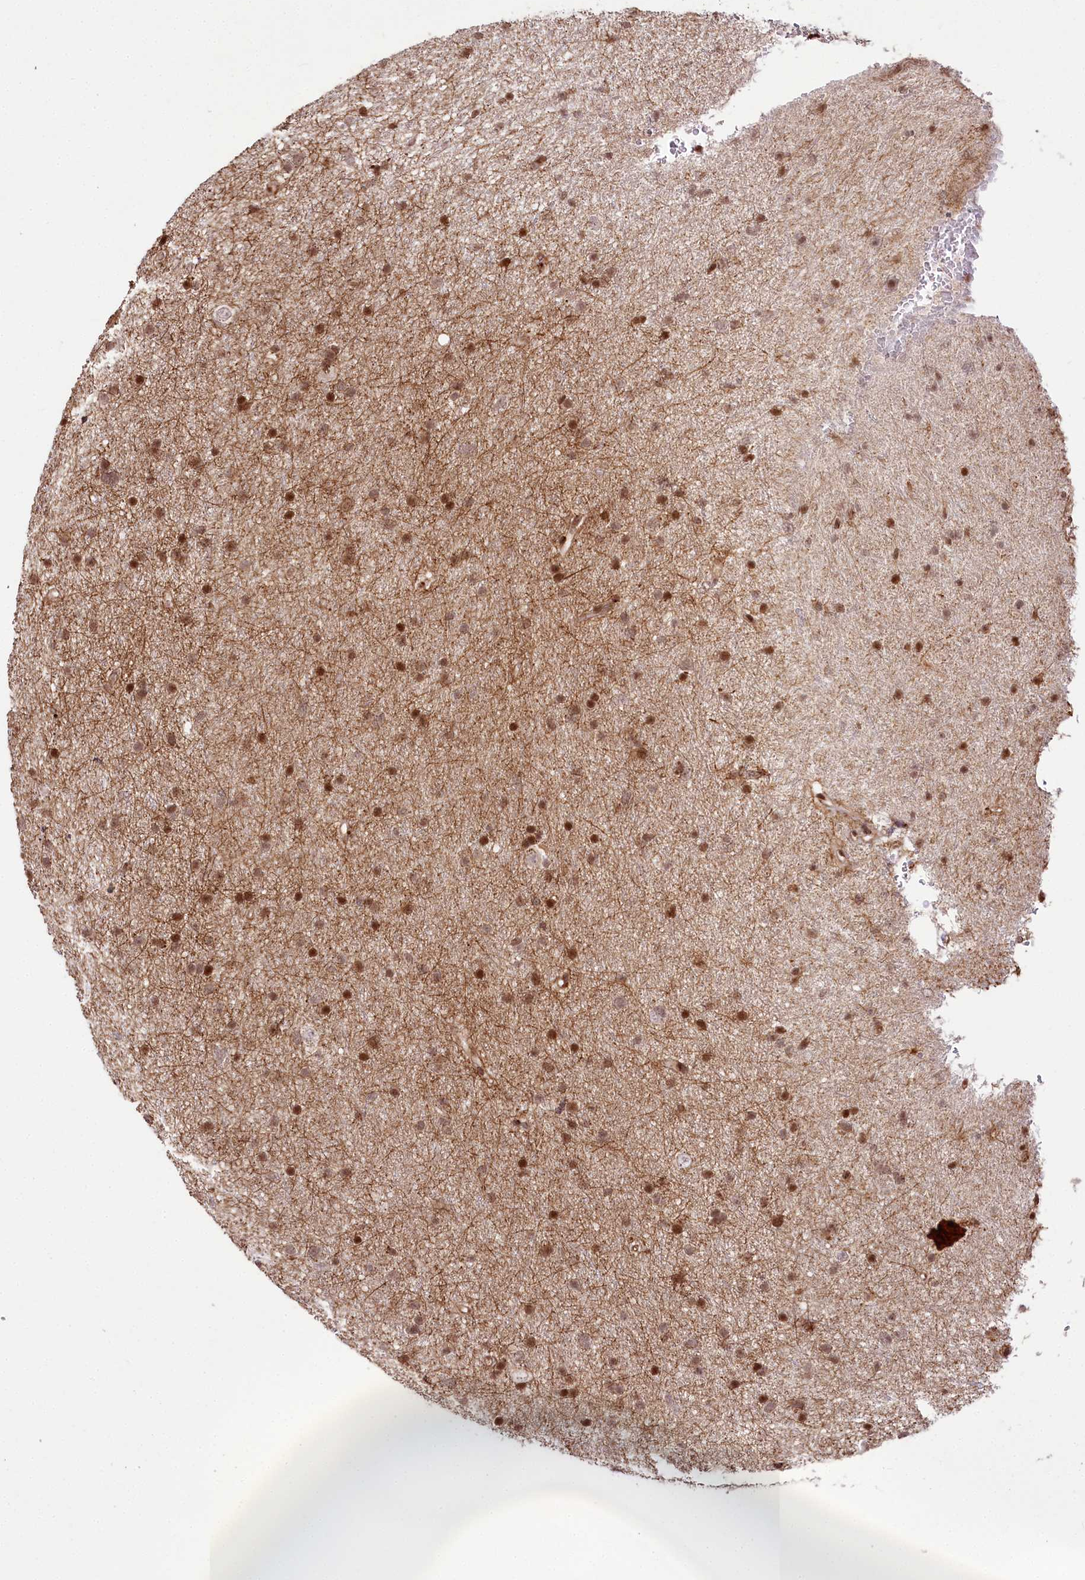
{"staining": {"intensity": "moderate", "quantity": ">75%", "location": "nuclear"}, "tissue": "glioma", "cell_type": "Tumor cells", "image_type": "cancer", "snomed": [{"axis": "morphology", "description": "Glioma, malignant, Low grade"}, {"axis": "topography", "description": "Cerebral cortex"}], "caption": "Glioma tissue shows moderate nuclear staining in approximately >75% of tumor cells, visualized by immunohistochemistry.", "gene": "HOXC8", "patient": {"sex": "female", "age": 39}}